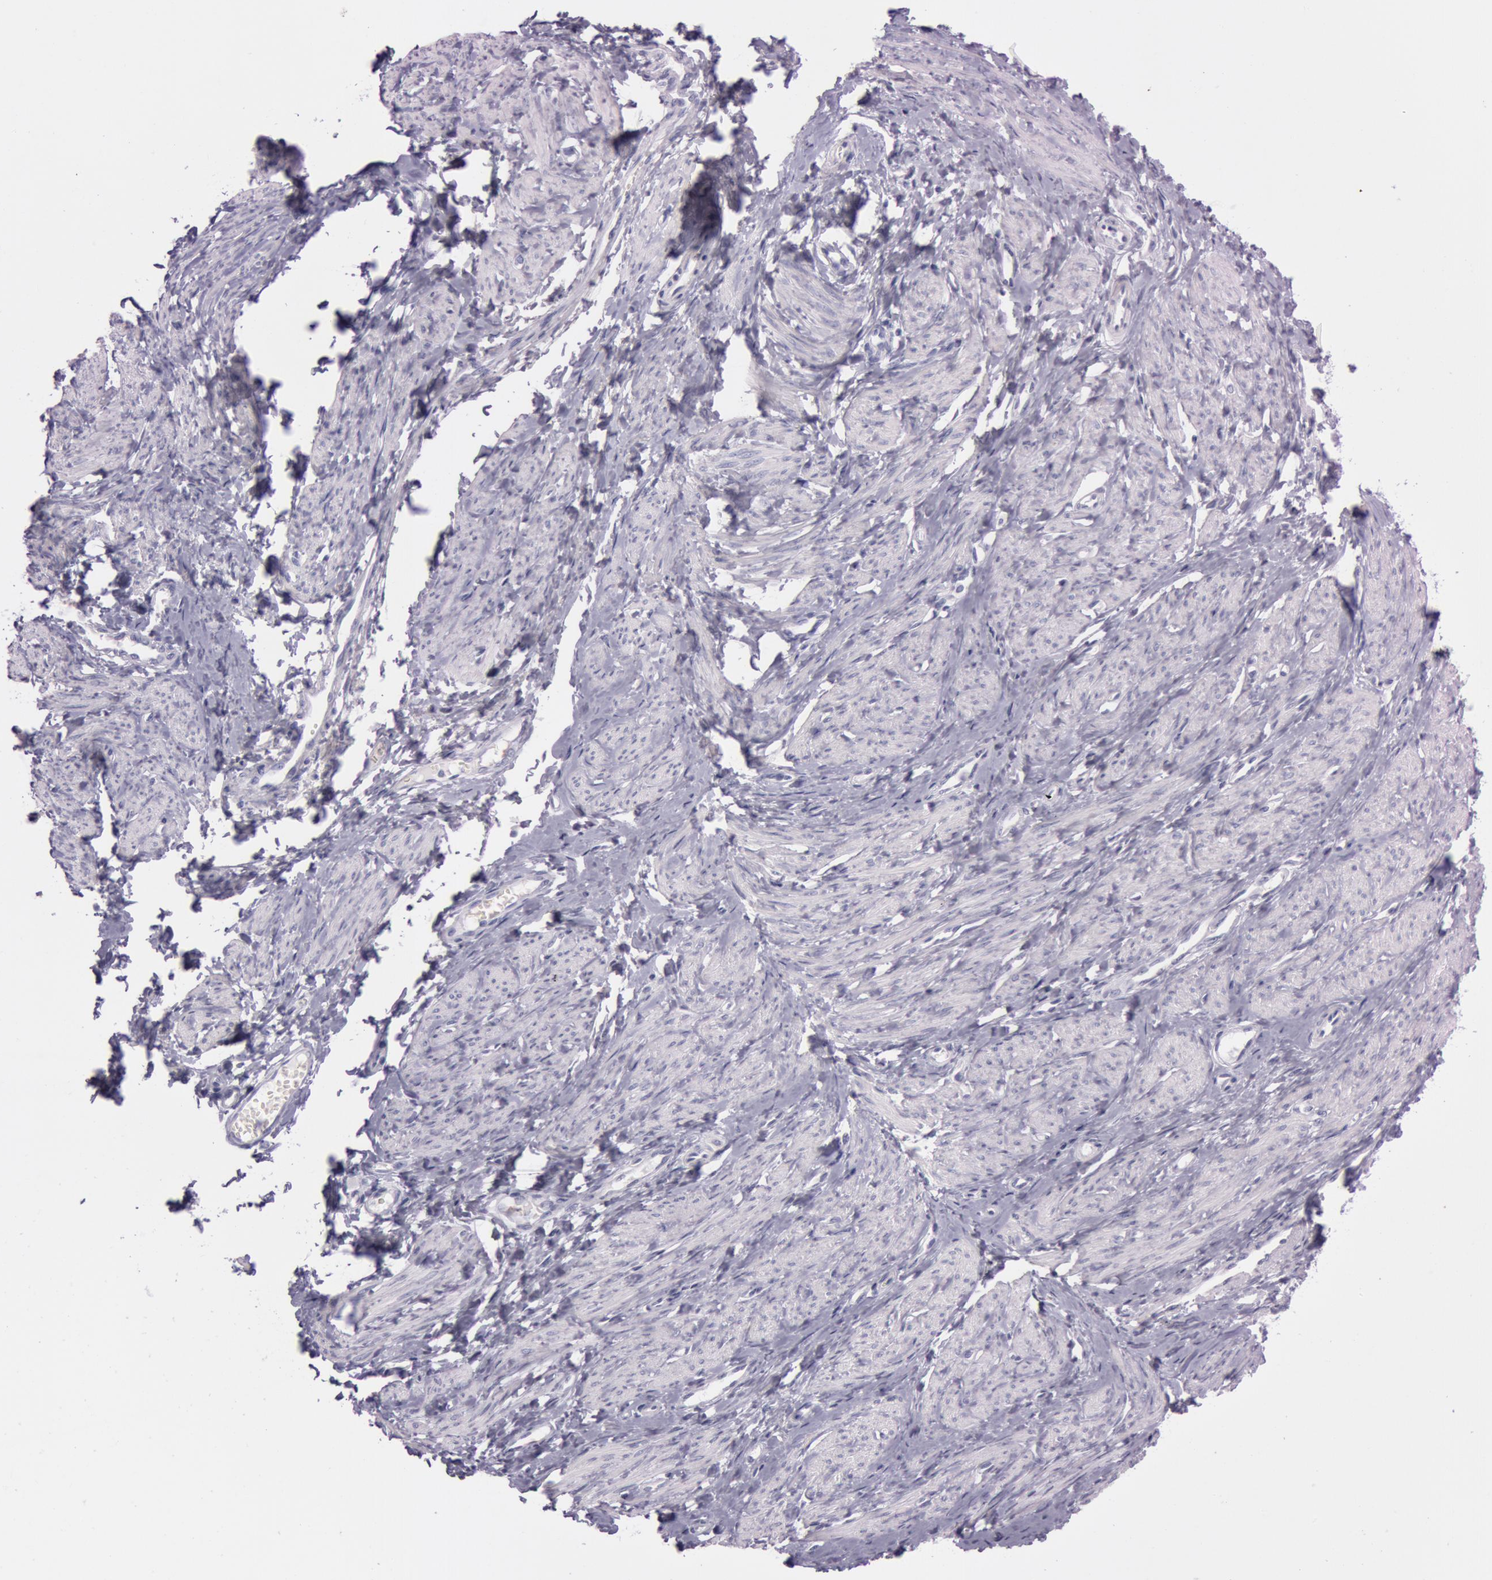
{"staining": {"intensity": "negative", "quantity": "none", "location": "none"}, "tissue": "smooth muscle", "cell_type": "Smooth muscle cells", "image_type": "normal", "snomed": [{"axis": "morphology", "description": "Normal tissue, NOS"}, {"axis": "topography", "description": "Smooth muscle"}, {"axis": "topography", "description": "Uterus"}], "caption": "Human smooth muscle stained for a protein using immunohistochemistry (IHC) shows no staining in smooth muscle cells.", "gene": "FOLH1", "patient": {"sex": "female", "age": 39}}